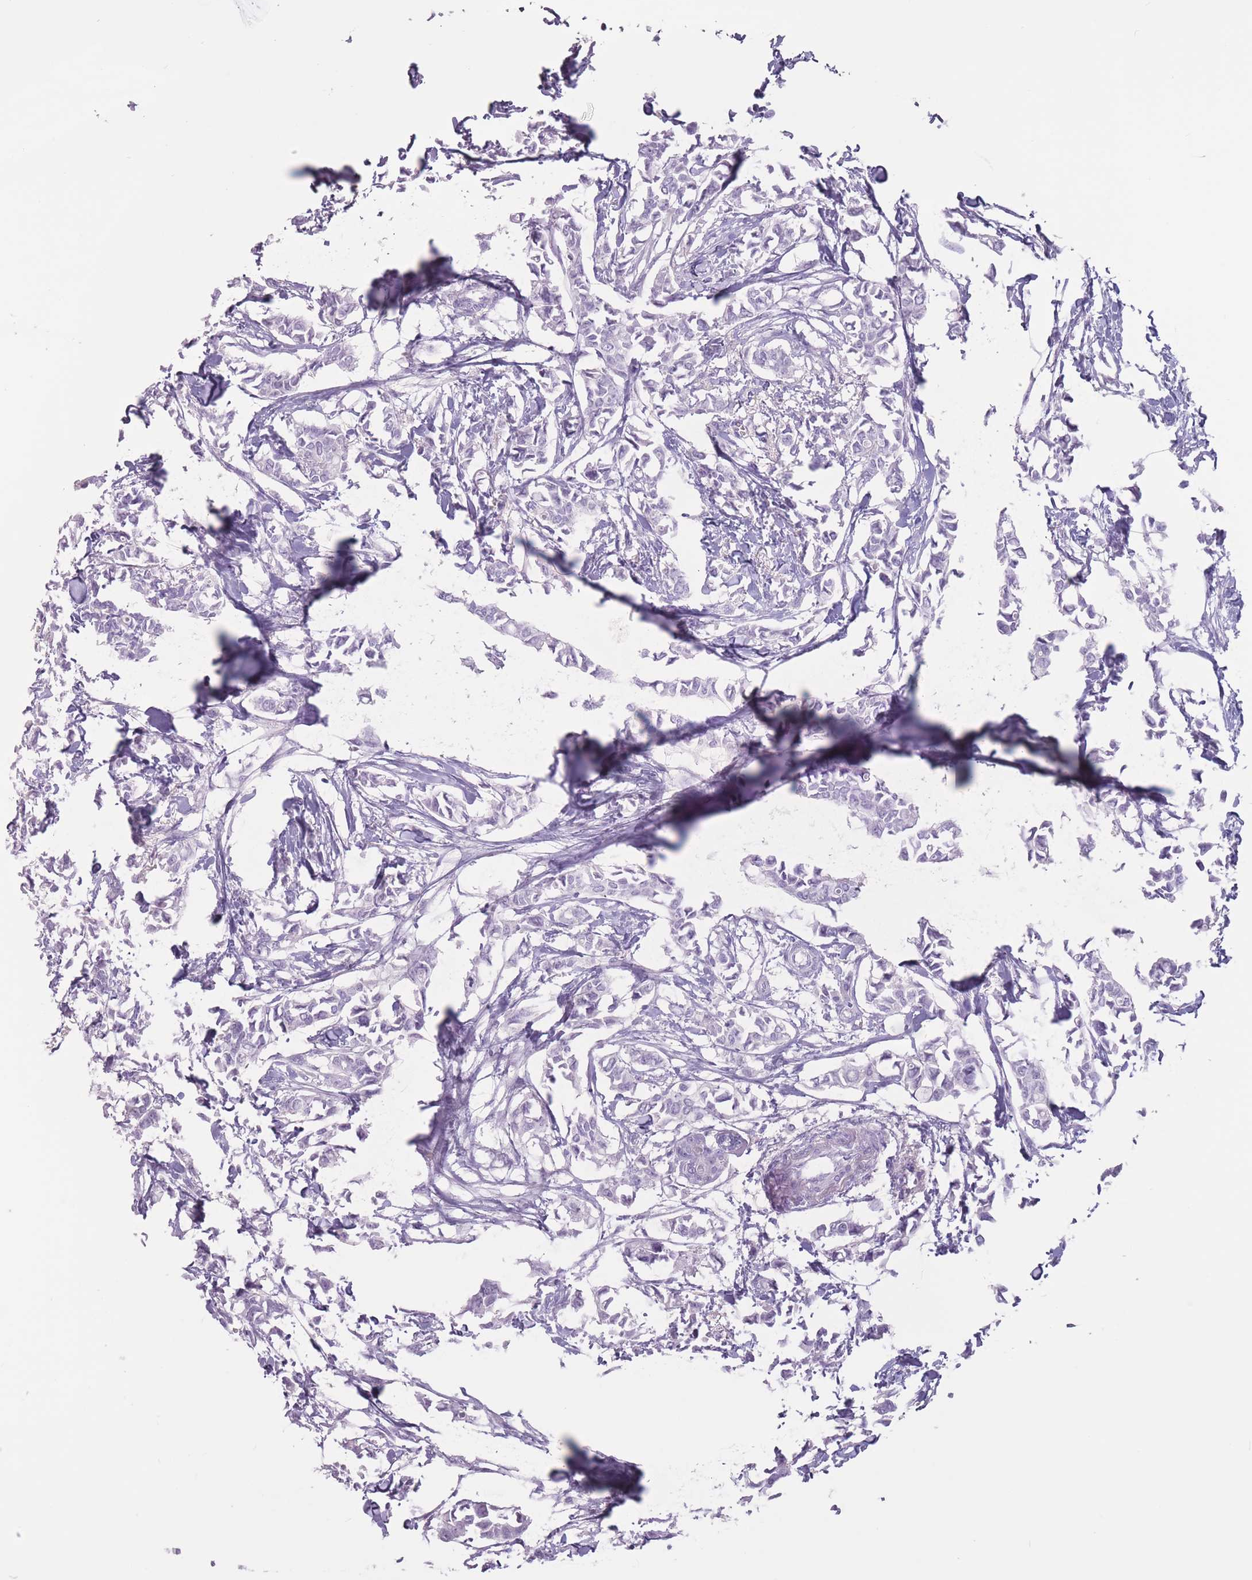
{"staining": {"intensity": "negative", "quantity": "none", "location": "none"}, "tissue": "breast cancer", "cell_type": "Tumor cells", "image_type": "cancer", "snomed": [{"axis": "morphology", "description": "Duct carcinoma"}, {"axis": "topography", "description": "Breast"}], "caption": "IHC histopathology image of human breast cancer (infiltrating ductal carcinoma) stained for a protein (brown), which shows no expression in tumor cells. (Stains: DAB (3,3'-diaminobenzidine) immunohistochemistry with hematoxylin counter stain, Microscopy: brightfield microscopy at high magnification).", "gene": "PNMA3", "patient": {"sex": "female", "age": 41}}